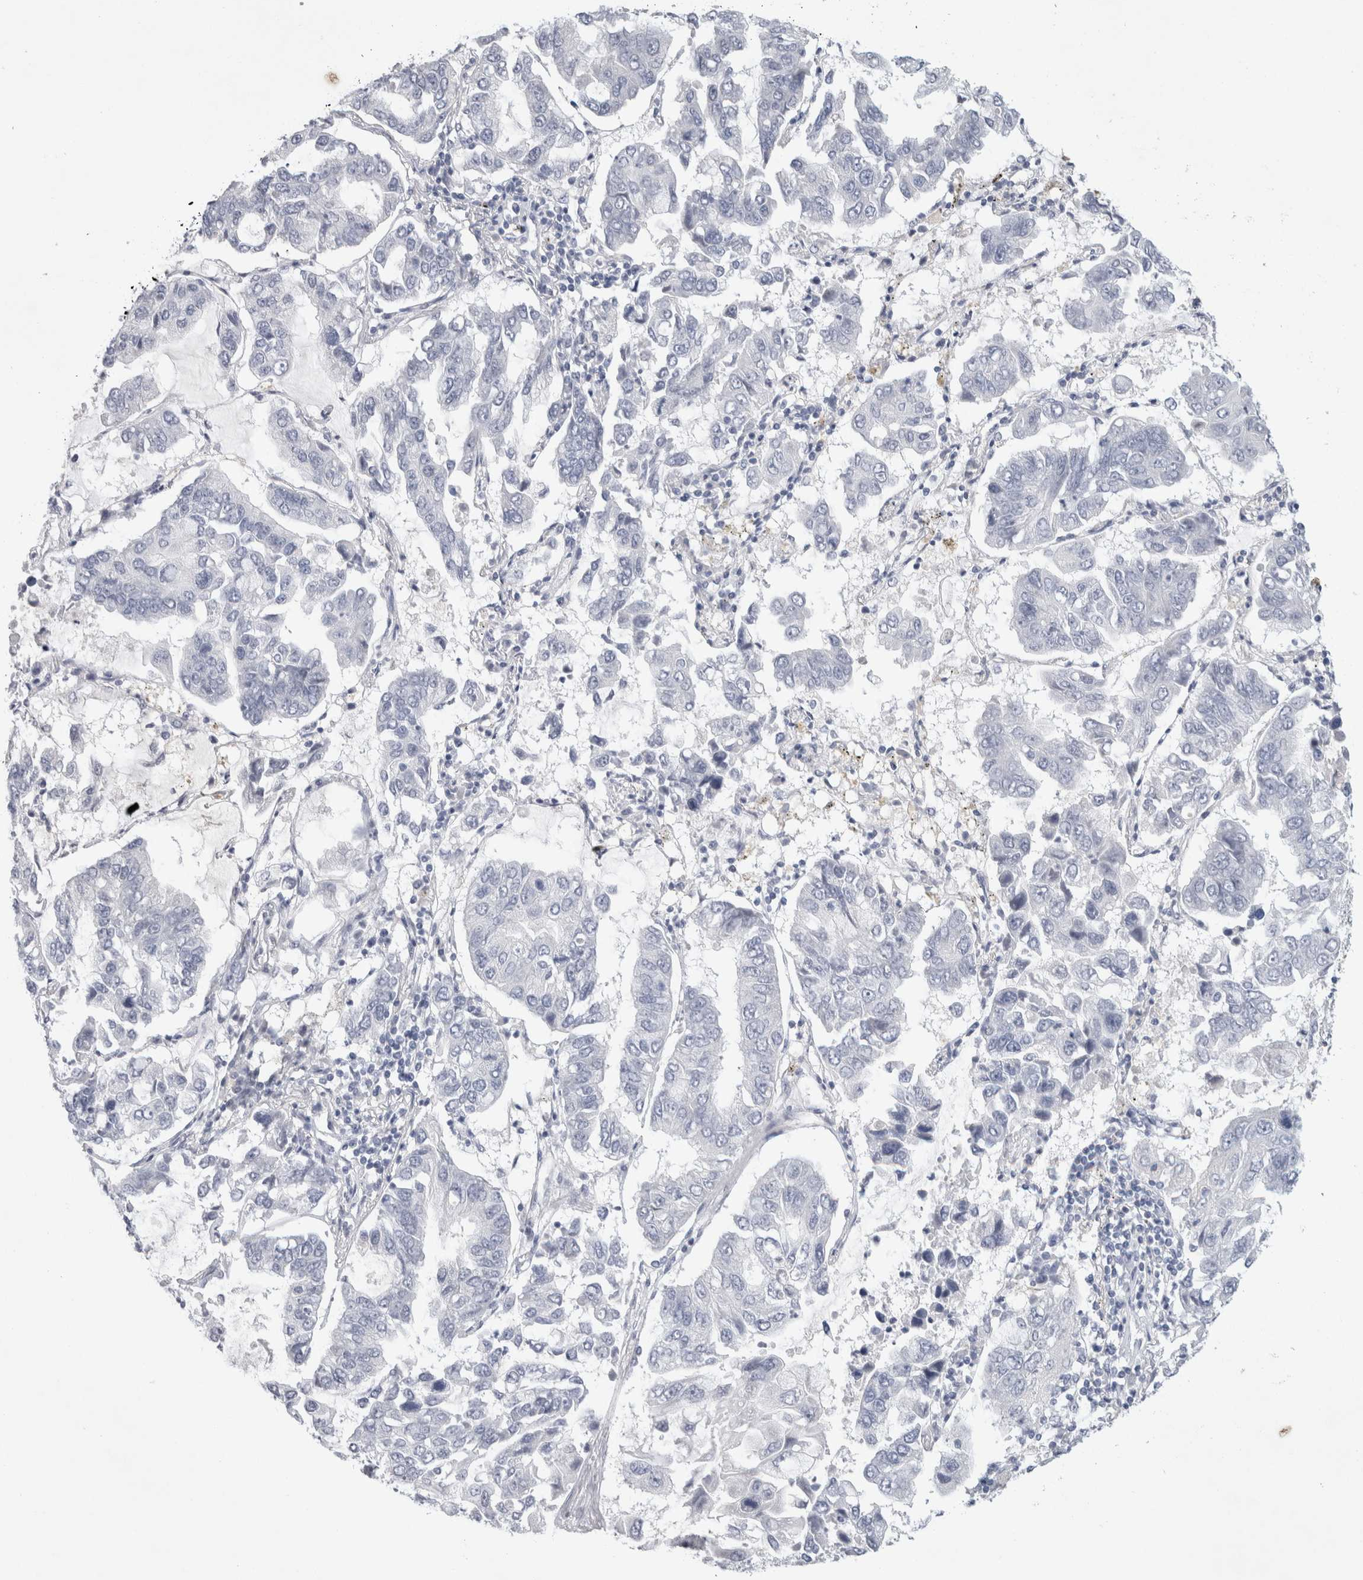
{"staining": {"intensity": "negative", "quantity": "none", "location": "none"}, "tissue": "lung cancer", "cell_type": "Tumor cells", "image_type": "cancer", "snomed": [{"axis": "morphology", "description": "Adenocarcinoma, NOS"}, {"axis": "topography", "description": "Lung"}], "caption": "The micrograph exhibits no staining of tumor cells in lung cancer.", "gene": "TONSL", "patient": {"sex": "male", "age": 64}}